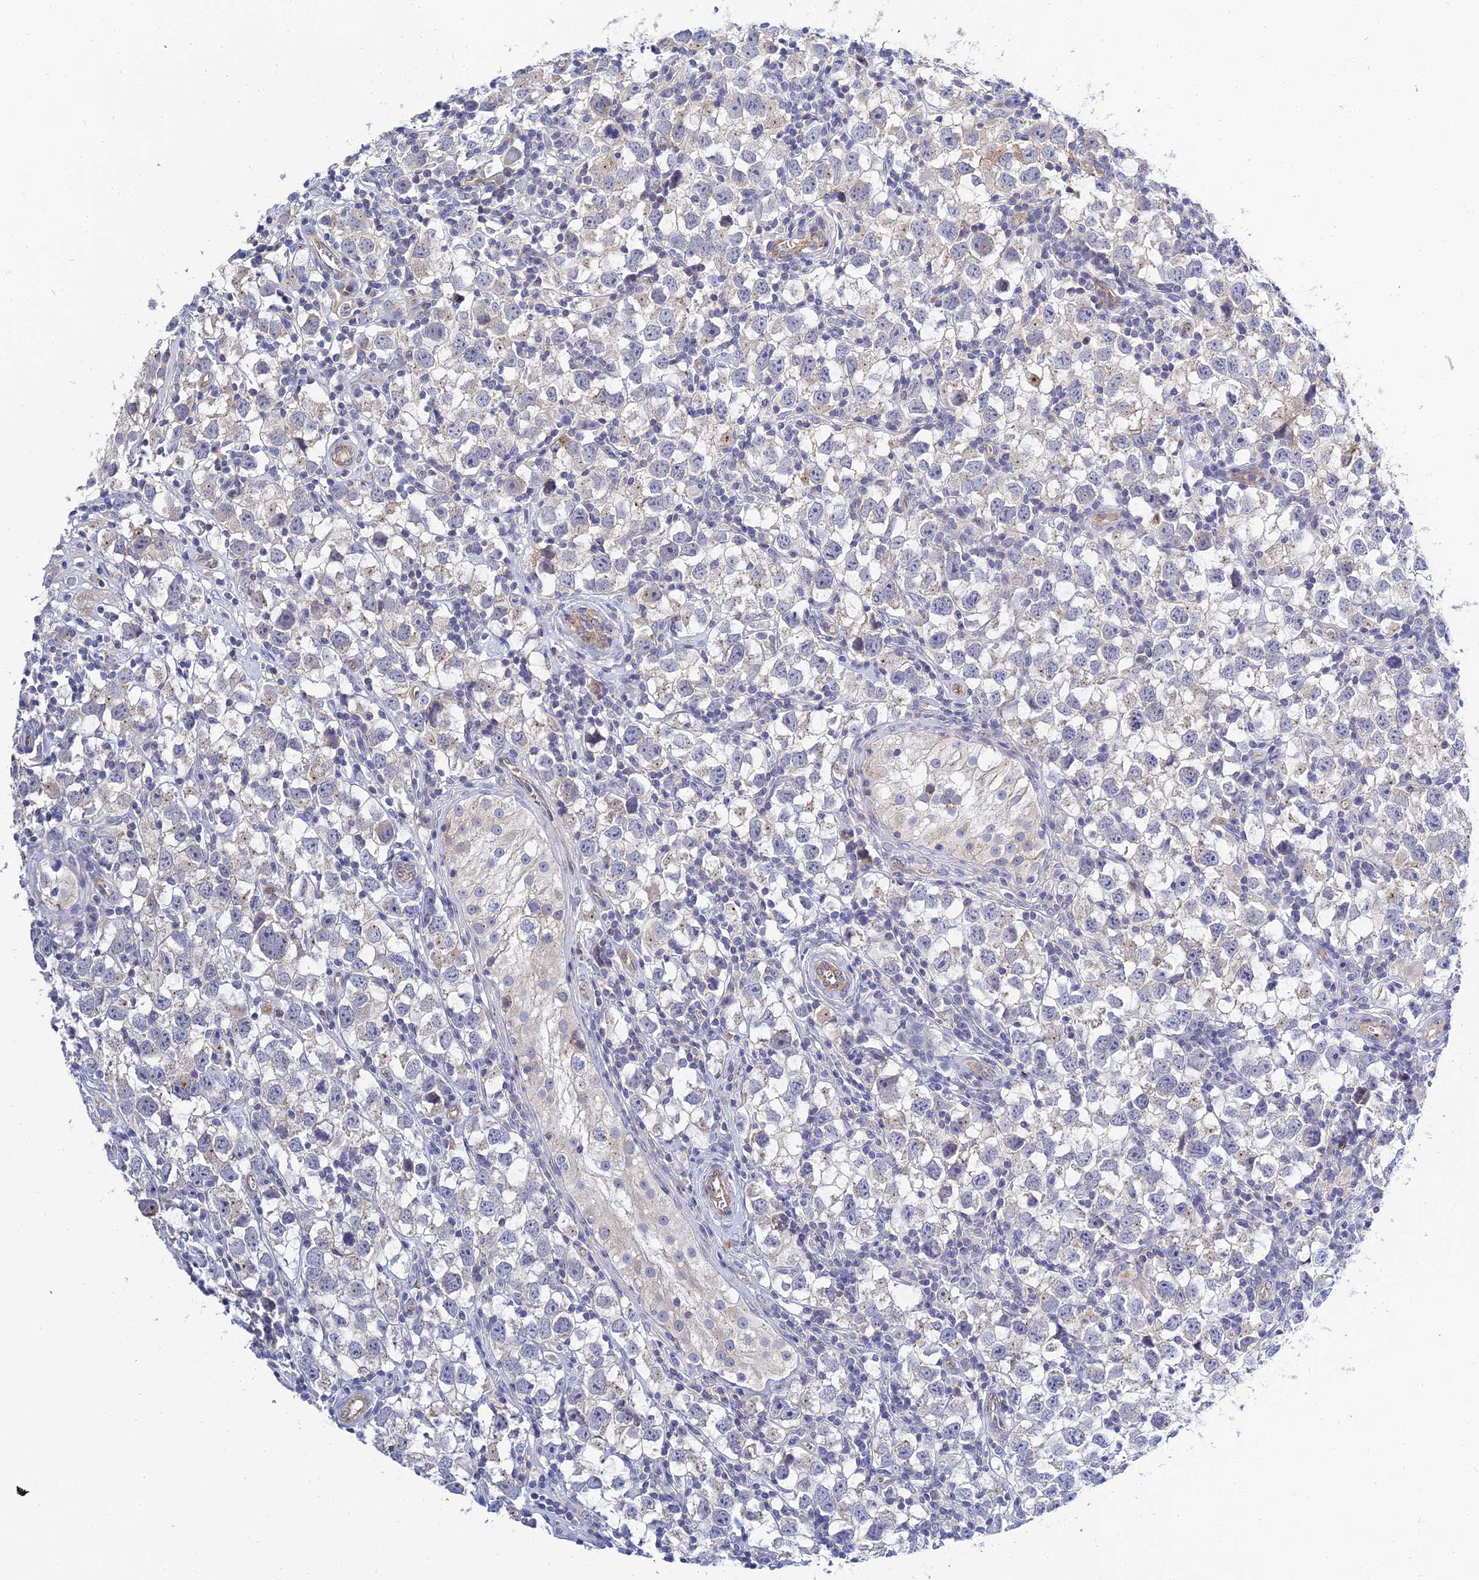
{"staining": {"intensity": "weak", "quantity": "<25%", "location": "cytoplasmic/membranous"}, "tissue": "testis cancer", "cell_type": "Tumor cells", "image_type": "cancer", "snomed": [{"axis": "morphology", "description": "Seminoma, NOS"}, {"axis": "morphology", "description": "Carcinoma, Embryonal, NOS"}, {"axis": "topography", "description": "Testis"}], "caption": "This is a histopathology image of immunohistochemistry staining of embryonal carcinoma (testis), which shows no expression in tumor cells. (DAB immunohistochemistry (IHC) visualized using brightfield microscopy, high magnification).", "gene": "APOBEC3H", "patient": {"sex": "male", "age": 29}}